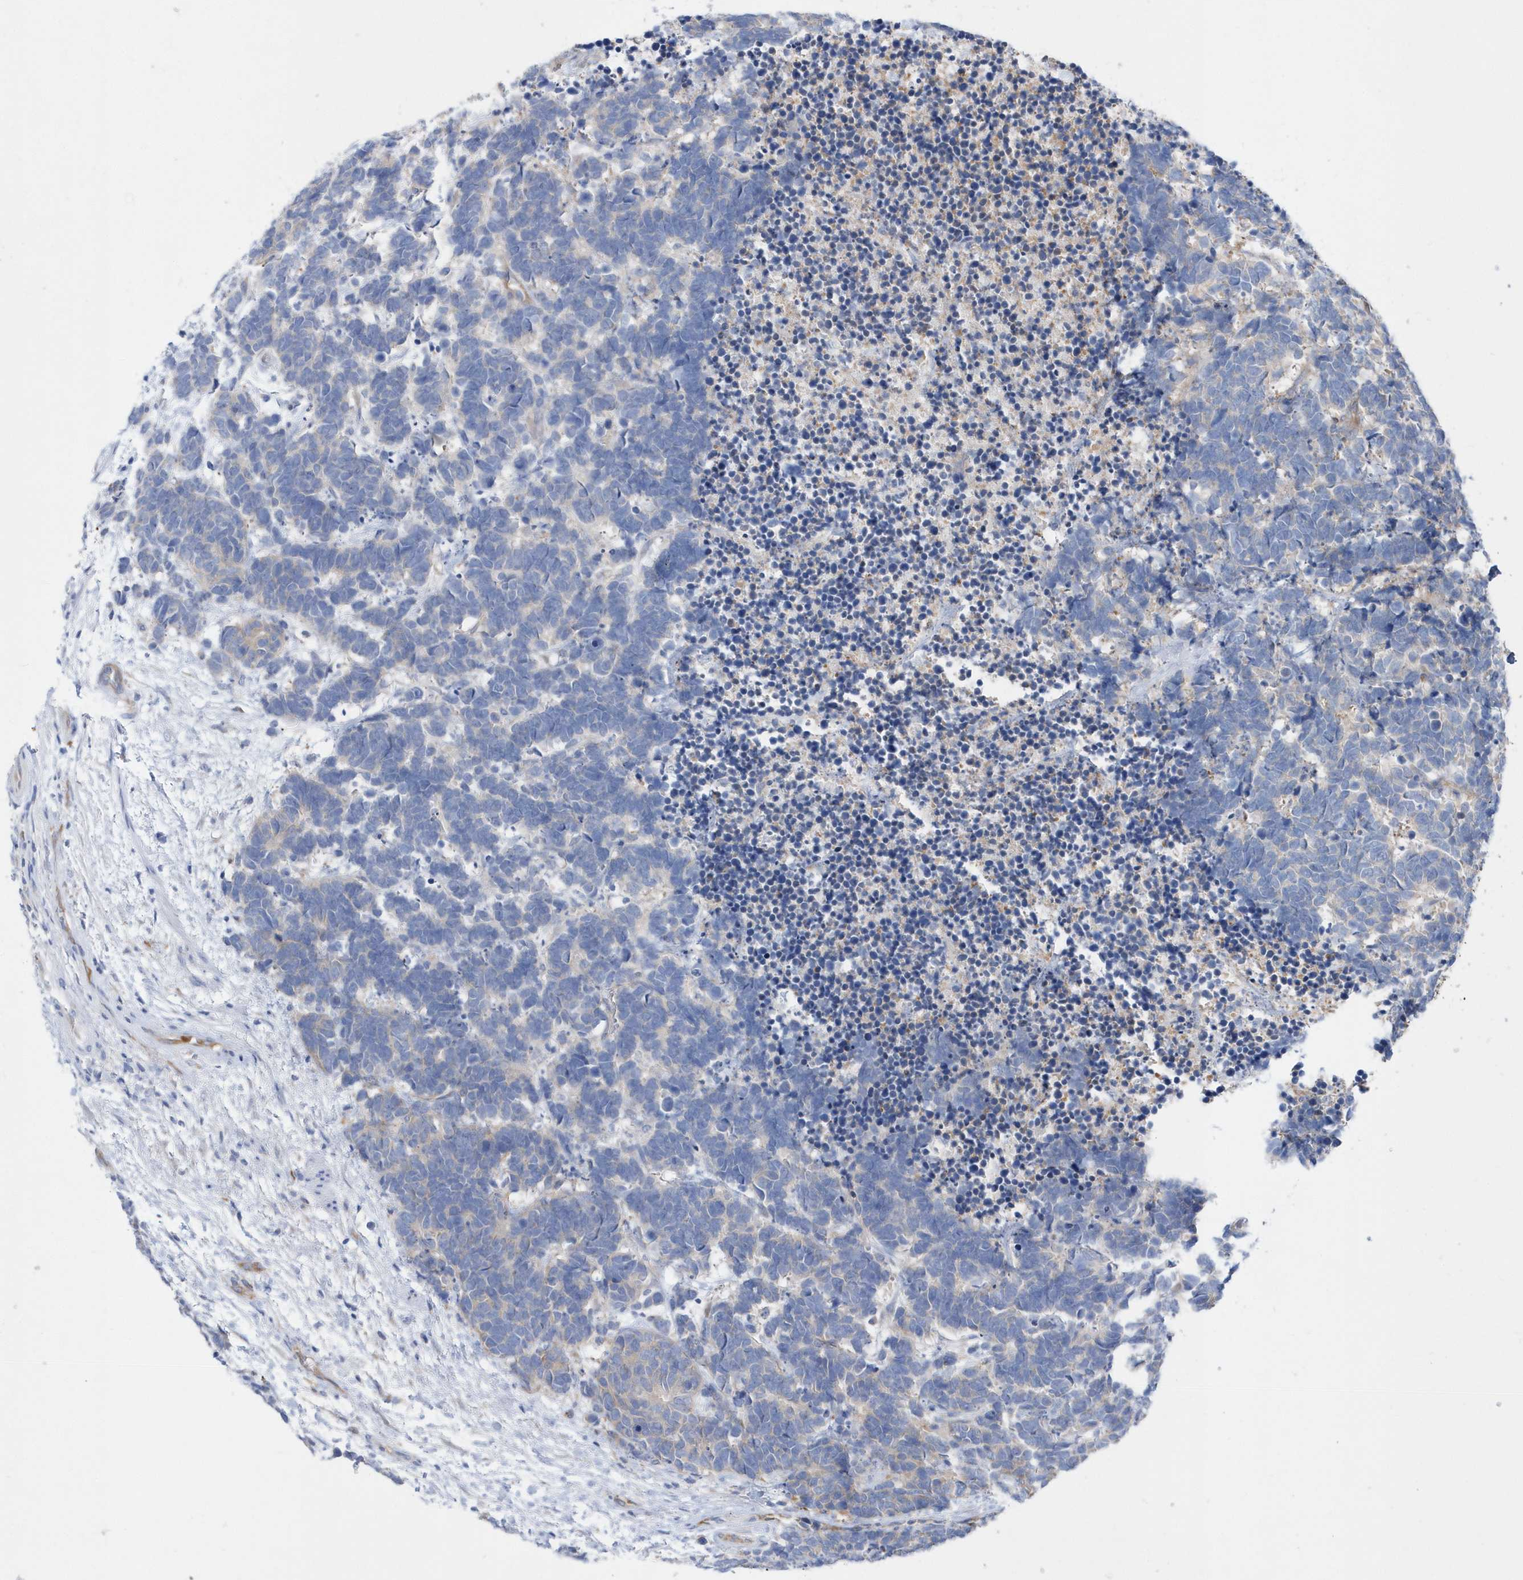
{"staining": {"intensity": "negative", "quantity": "none", "location": "none"}, "tissue": "carcinoid", "cell_type": "Tumor cells", "image_type": "cancer", "snomed": [{"axis": "morphology", "description": "Carcinoma, NOS"}, {"axis": "morphology", "description": "Carcinoid, malignant, NOS"}, {"axis": "topography", "description": "Urinary bladder"}], "caption": "Immunohistochemical staining of carcinoid reveals no significant positivity in tumor cells.", "gene": "JKAMP", "patient": {"sex": "male", "age": 57}}